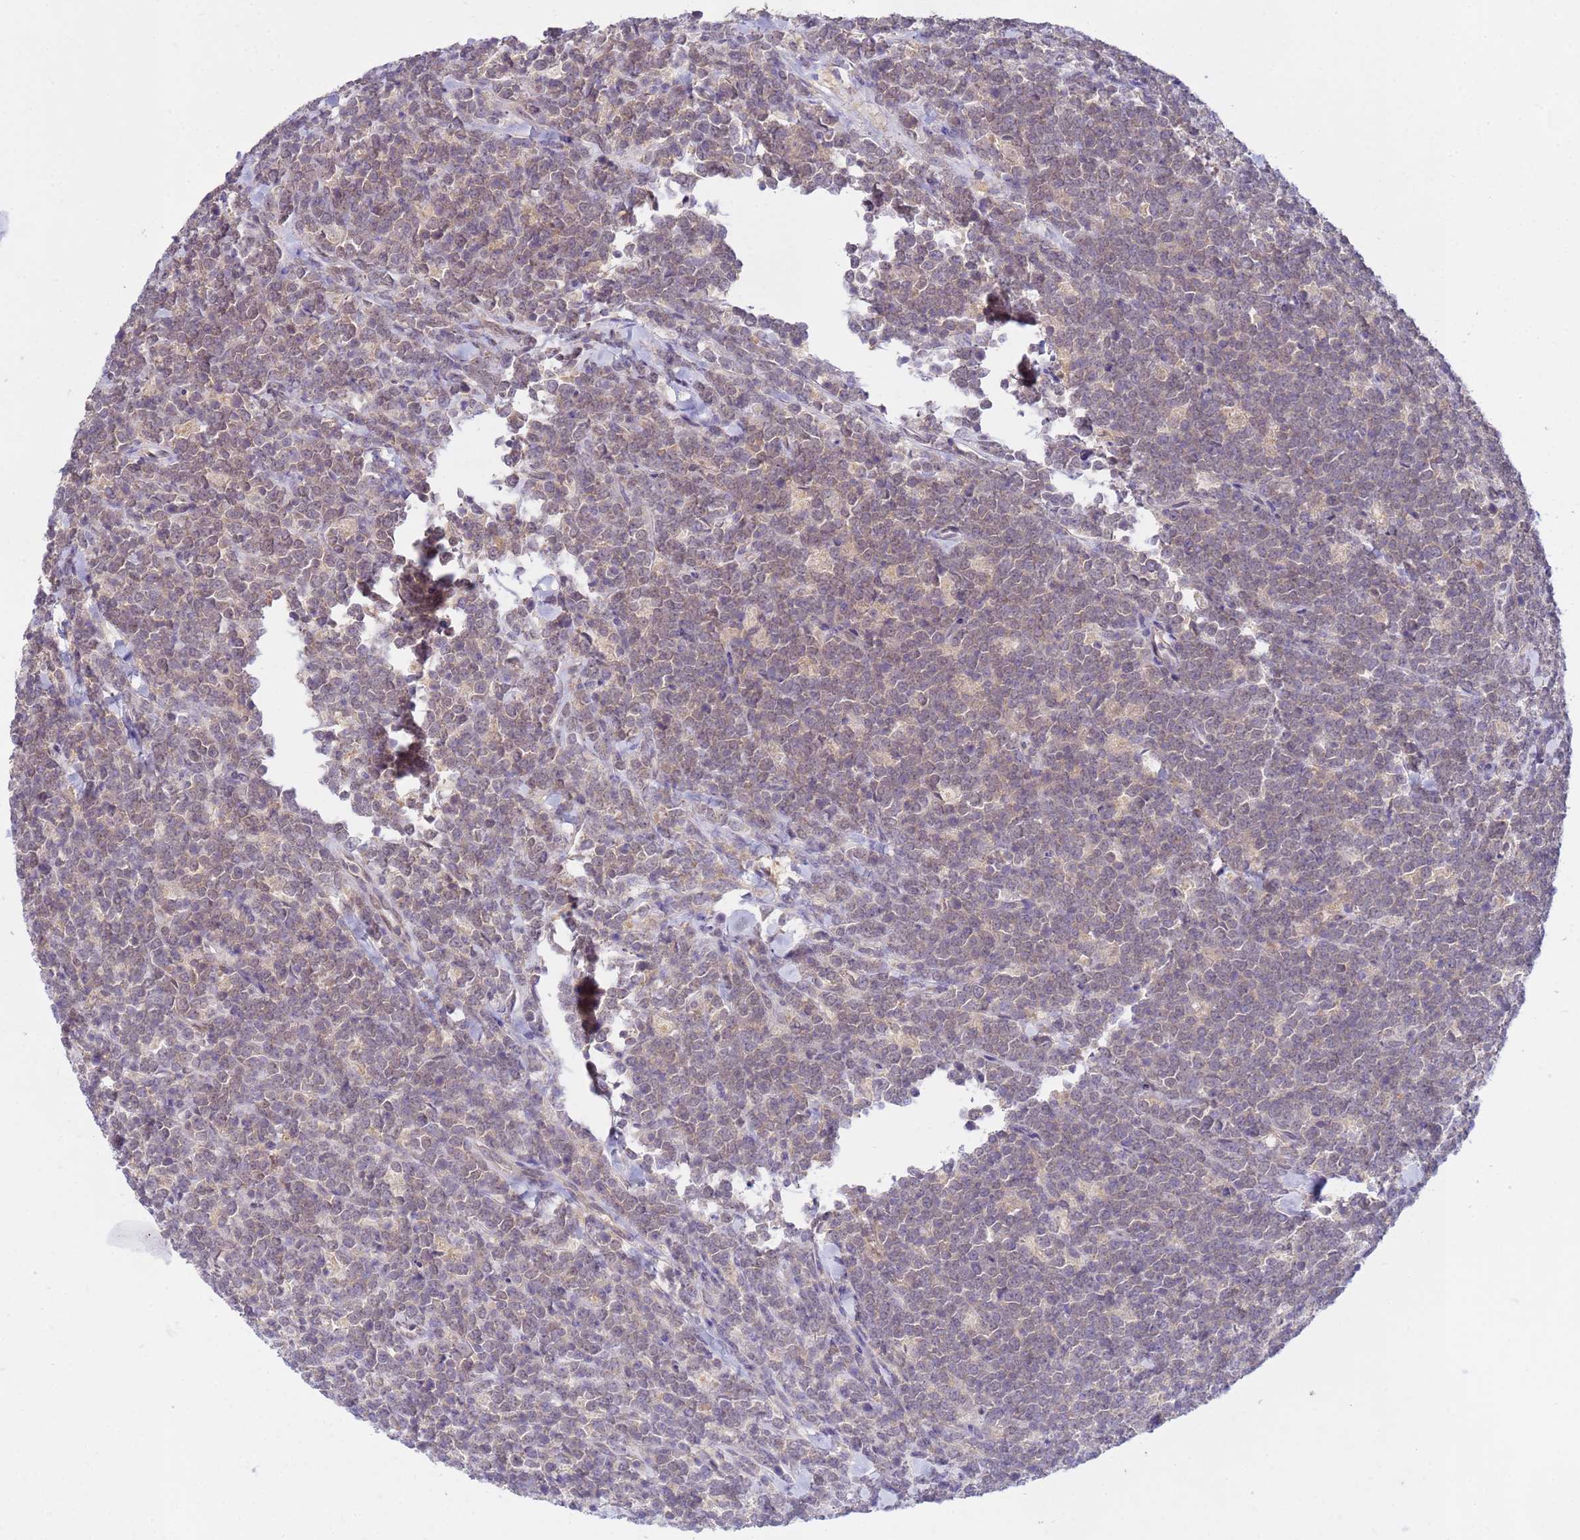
{"staining": {"intensity": "weak", "quantity": "25%-75%", "location": "cytoplasmic/membranous"}, "tissue": "lymphoma", "cell_type": "Tumor cells", "image_type": "cancer", "snomed": [{"axis": "morphology", "description": "Malignant lymphoma, non-Hodgkin's type, High grade"}, {"axis": "topography", "description": "Small intestine"}], "caption": "Protein expression analysis of human malignant lymphoma, non-Hodgkin's type (high-grade) reveals weak cytoplasmic/membranous expression in about 25%-75% of tumor cells.", "gene": "NPEPPS", "patient": {"sex": "male", "age": 8}}